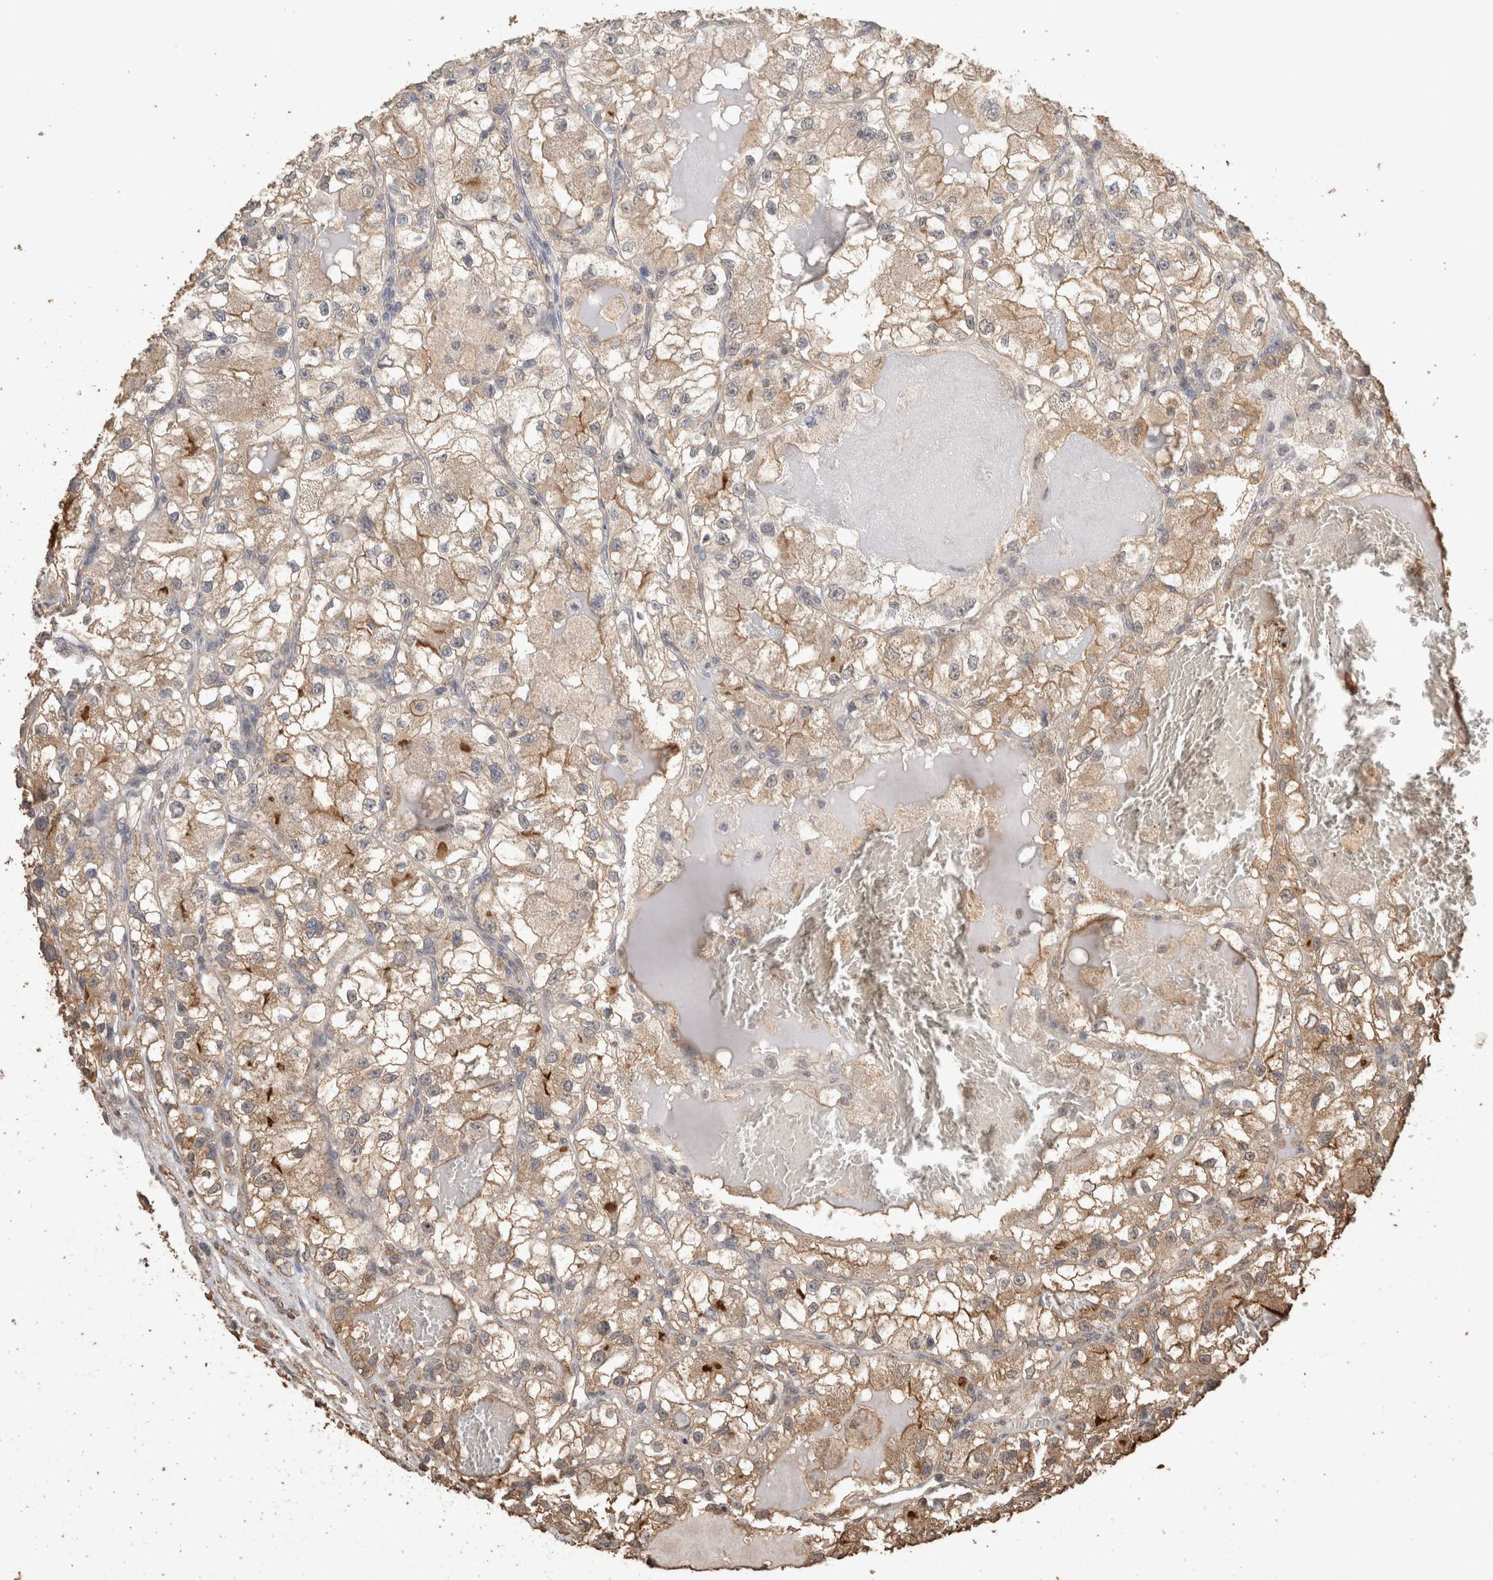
{"staining": {"intensity": "weak", "quantity": ">75%", "location": "cytoplasmic/membranous"}, "tissue": "renal cancer", "cell_type": "Tumor cells", "image_type": "cancer", "snomed": [{"axis": "morphology", "description": "Adenocarcinoma, NOS"}, {"axis": "topography", "description": "Kidney"}], "caption": "High-magnification brightfield microscopy of adenocarcinoma (renal) stained with DAB (brown) and counterstained with hematoxylin (blue). tumor cells exhibit weak cytoplasmic/membranous positivity is seen in approximately>75% of cells. Using DAB (brown) and hematoxylin (blue) stains, captured at high magnification using brightfield microscopy.", "gene": "CX3CL1", "patient": {"sex": "female", "age": 57}}